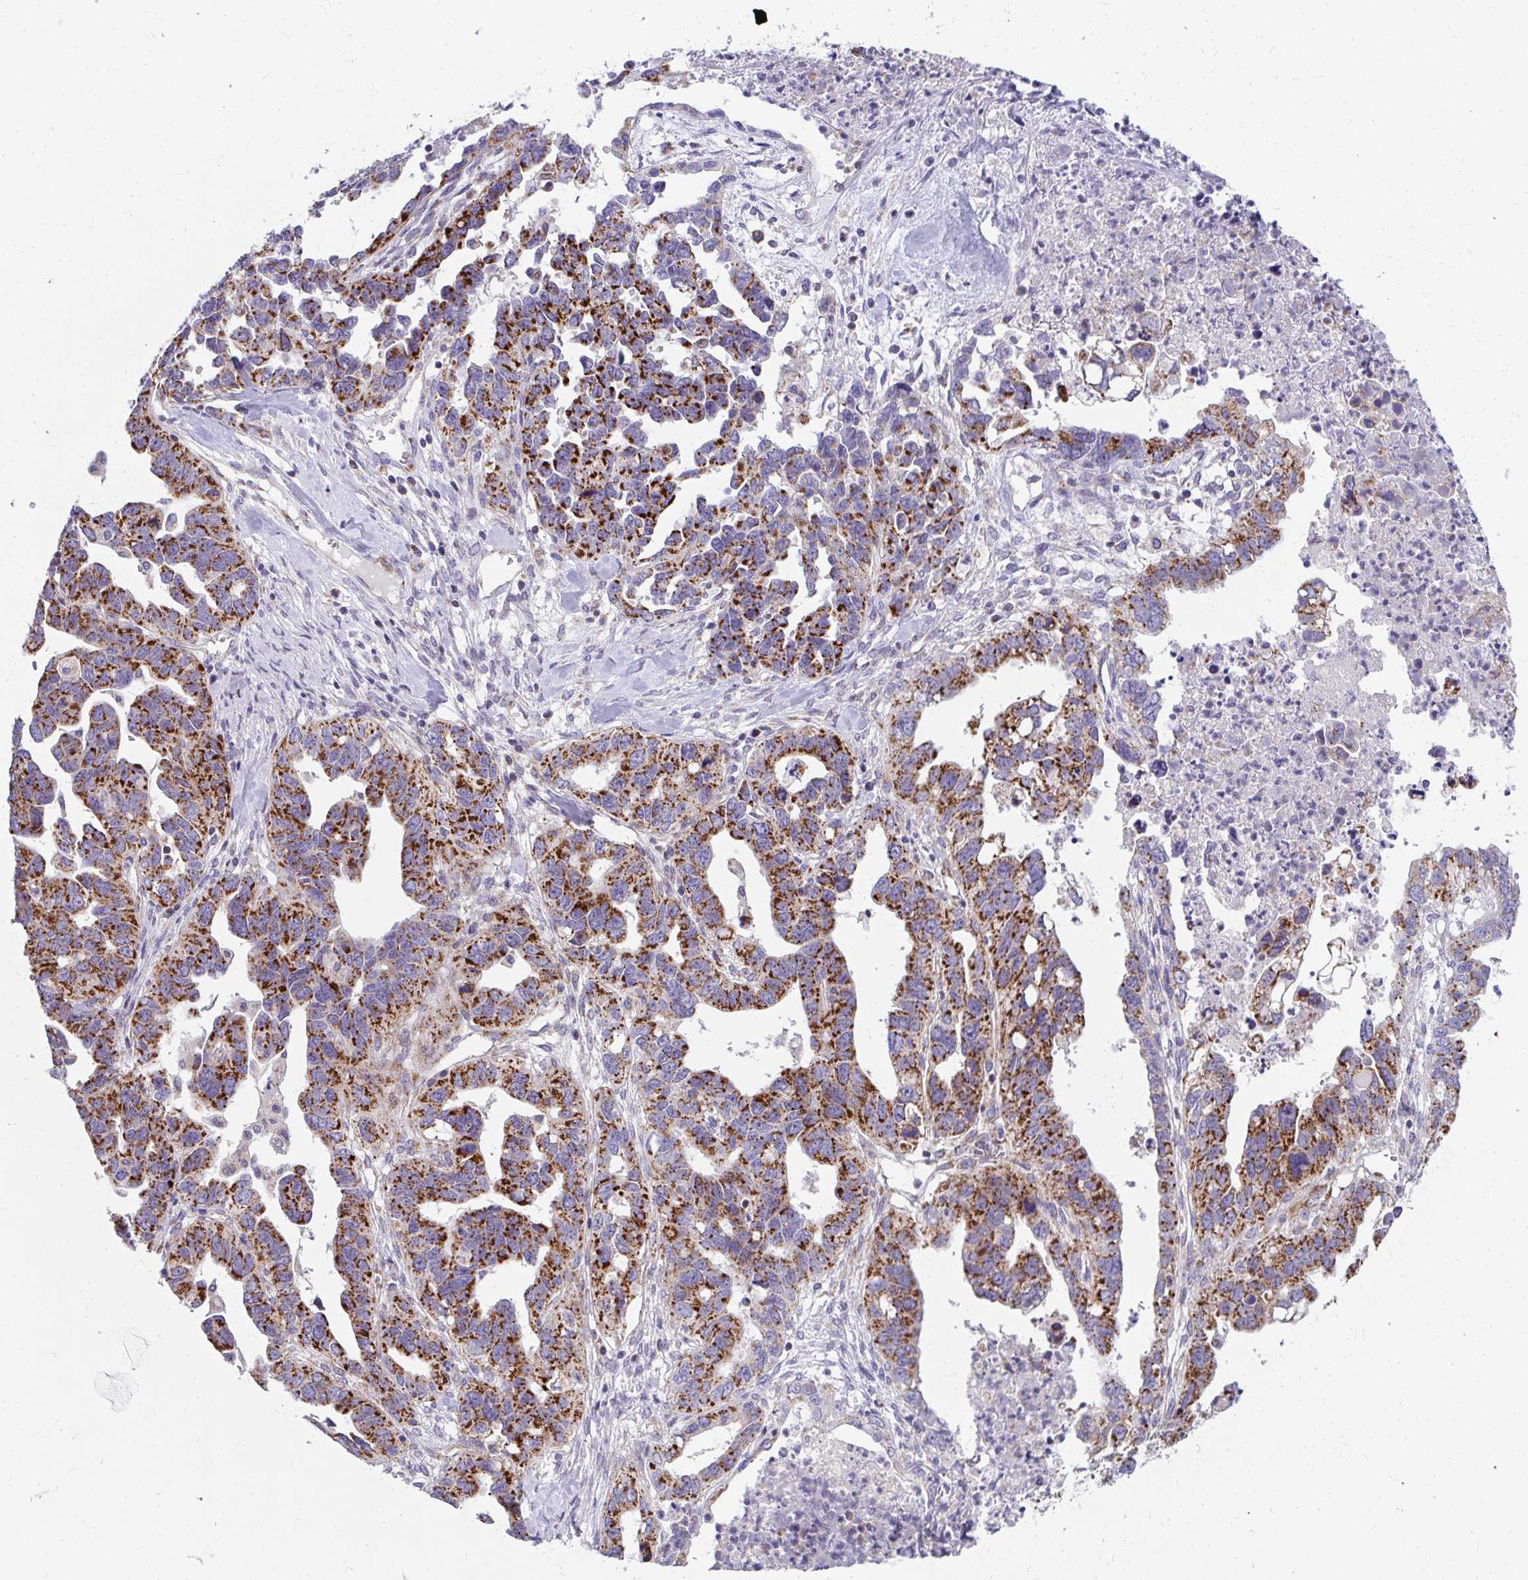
{"staining": {"intensity": "strong", "quantity": ">75%", "location": "cytoplasmic/membranous"}, "tissue": "ovarian cancer", "cell_type": "Tumor cells", "image_type": "cancer", "snomed": [{"axis": "morphology", "description": "Cystadenocarcinoma, serous, NOS"}, {"axis": "topography", "description": "Ovary"}], "caption": "This histopathology image exhibits immunohistochemistry (IHC) staining of serous cystadenocarcinoma (ovarian), with high strong cytoplasmic/membranous staining in about >75% of tumor cells.", "gene": "EXOC5", "patient": {"sex": "female", "age": 69}}